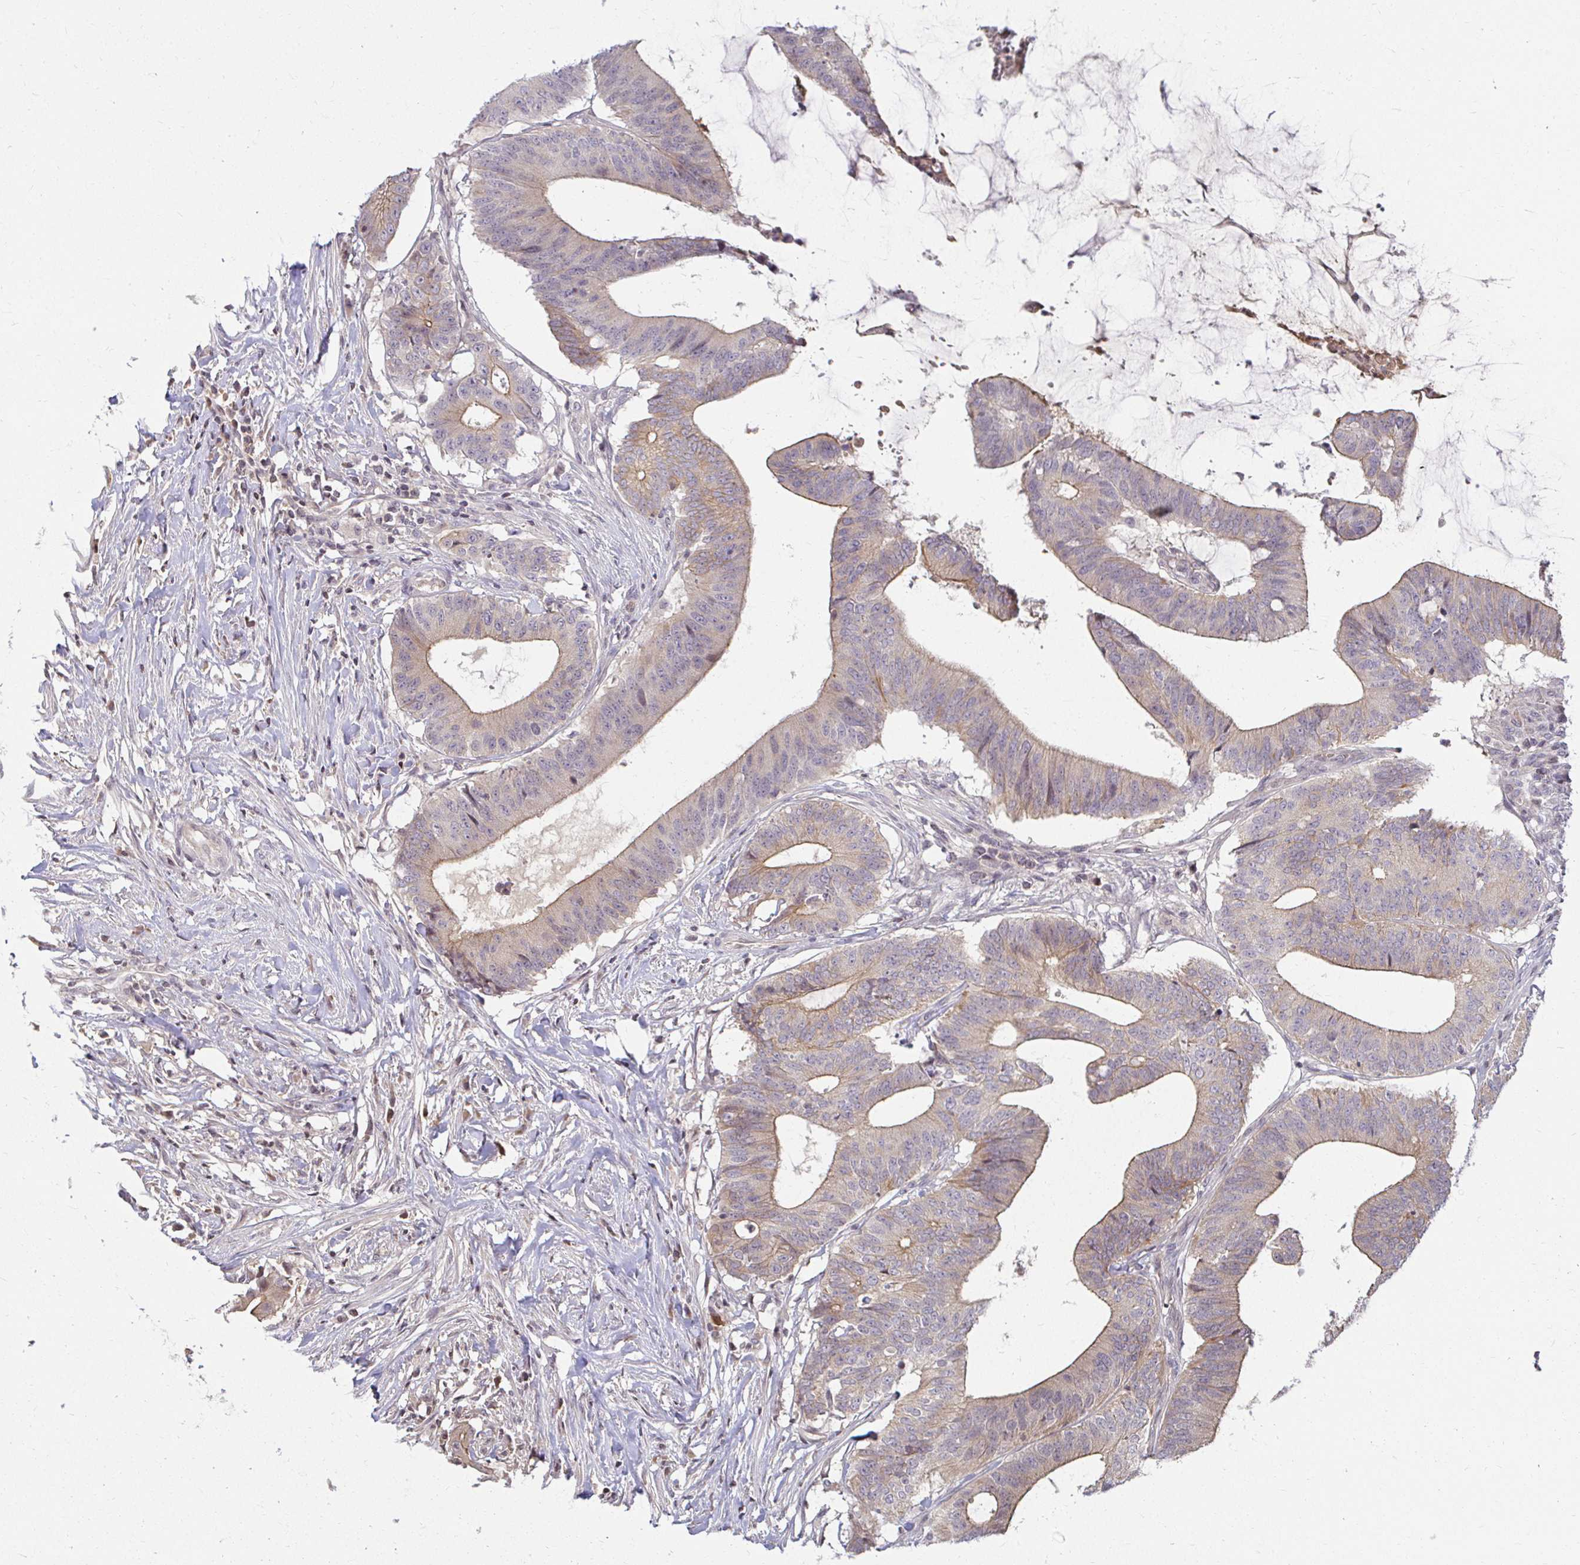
{"staining": {"intensity": "weak", "quantity": "25%-75%", "location": "cytoplasmic/membranous"}, "tissue": "colorectal cancer", "cell_type": "Tumor cells", "image_type": "cancer", "snomed": [{"axis": "morphology", "description": "Adenocarcinoma, NOS"}, {"axis": "topography", "description": "Colon"}], "caption": "Immunohistochemistry (IHC) of colorectal adenocarcinoma displays low levels of weak cytoplasmic/membranous positivity in approximately 25%-75% of tumor cells.", "gene": "ANK3", "patient": {"sex": "female", "age": 43}}